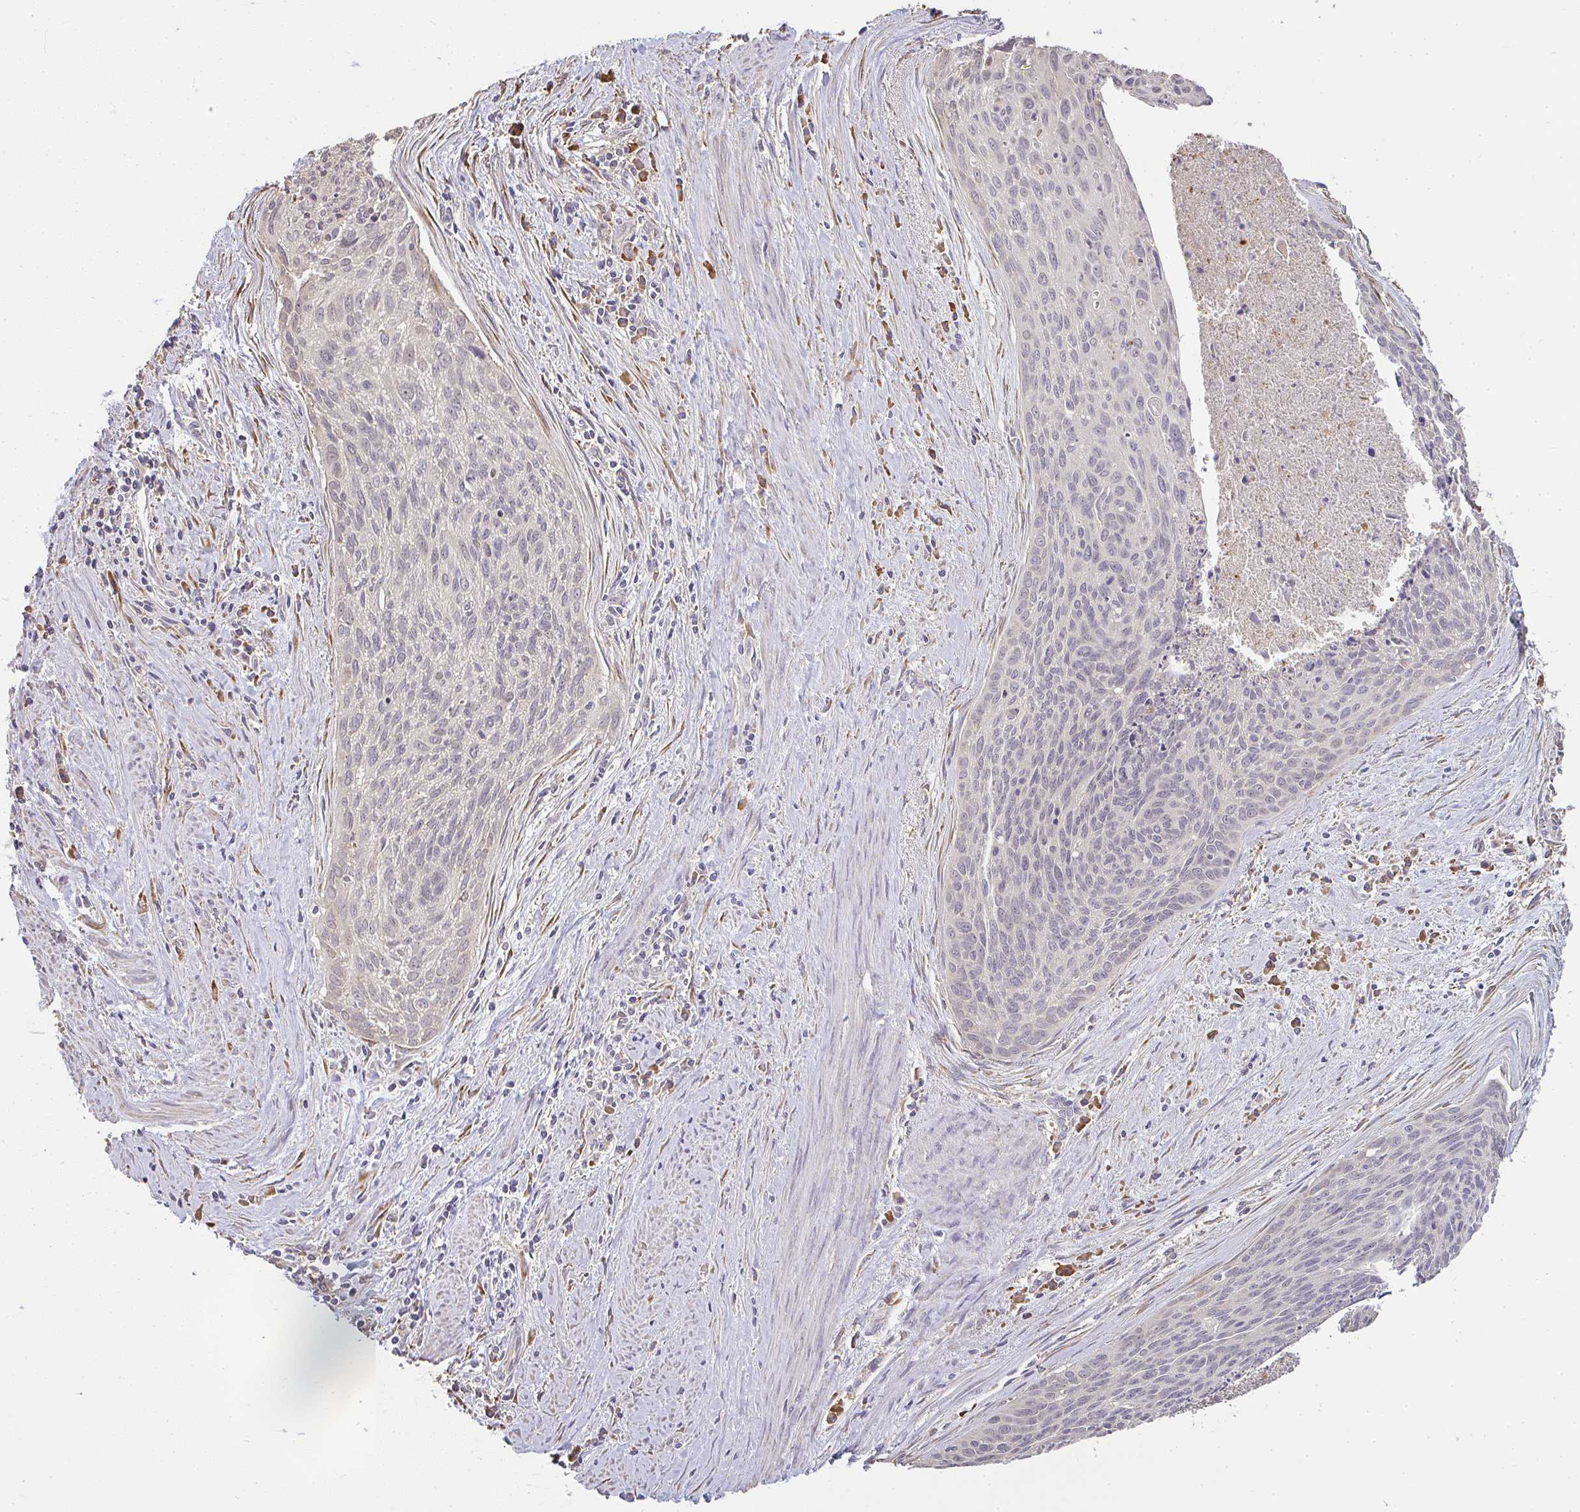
{"staining": {"intensity": "weak", "quantity": "<25%", "location": "nuclear"}, "tissue": "cervical cancer", "cell_type": "Tumor cells", "image_type": "cancer", "snomed": [{"axis": "morphology", "description": "Squamous cell carcinoma, NOS"}, {"axis": "topography", "description": "Cervix"}], "caption": "Cervical squamous cell carcinoma was stained to show a protein in brown. There is no significant staining in tumor cells.", "gene": "BRINP3", "patient": {"sex": "female", "age": 55}}